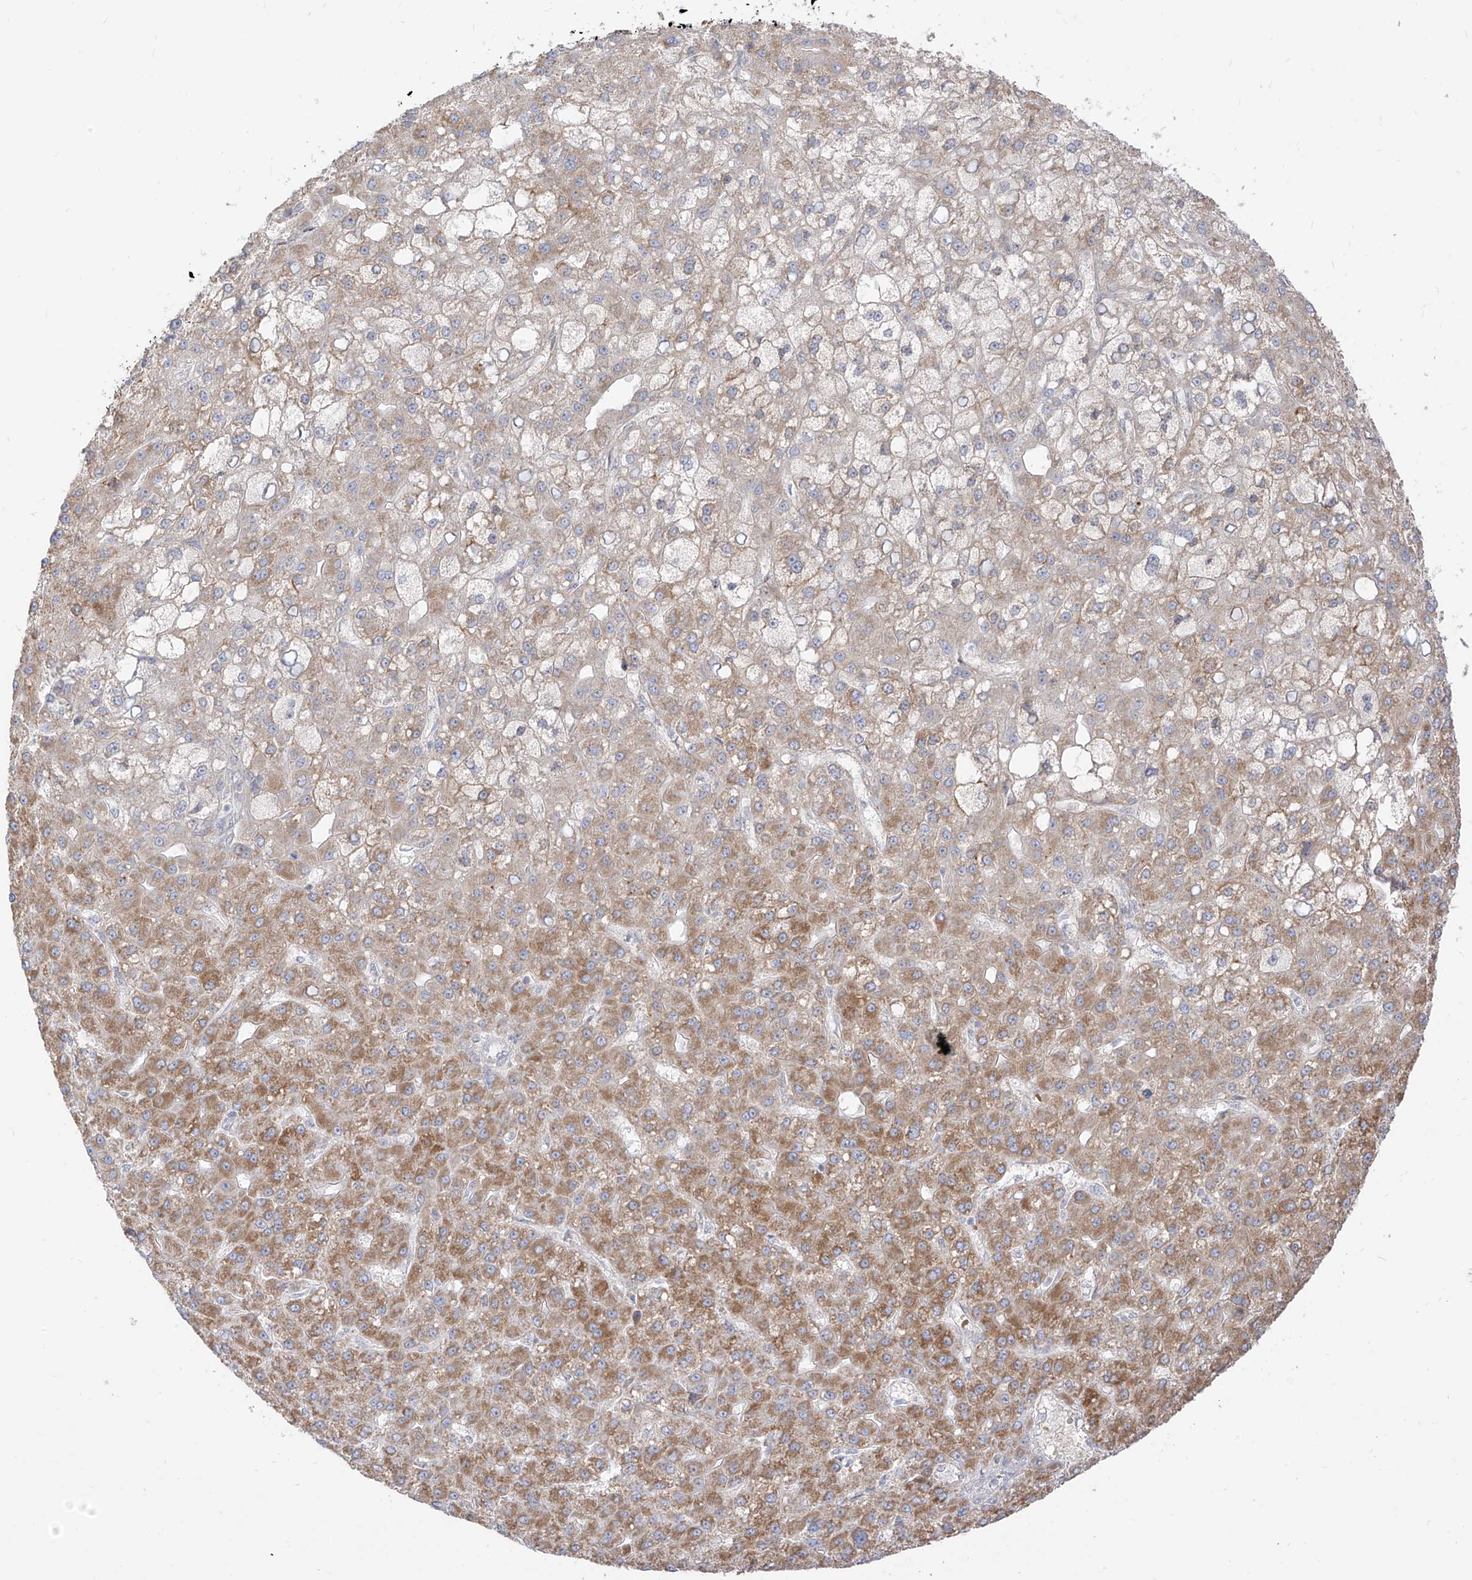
{"staining": {"intensity": "moderate", "quantity": ">75%", "location": "cytoplasmic/membranous"}, "tissue": "liver cancer", "cell_type": "Tumor cells", "image_type": "cancer", "snomed": [{"axis": "morphology", "description": "Carcinoma, Hepatocellular, NOS"}, {"axis": "topography", "description": "Liver"}], "caption": "A brown stain highlights moderate cytoplasmic/membranous staining of a protein in liver cancer tumor cells. Ihc stains the protein in brown and the nuclei are stained blue.", "gene": "ARHGEF40", "patient": {"sex": "male", "age": 67}}